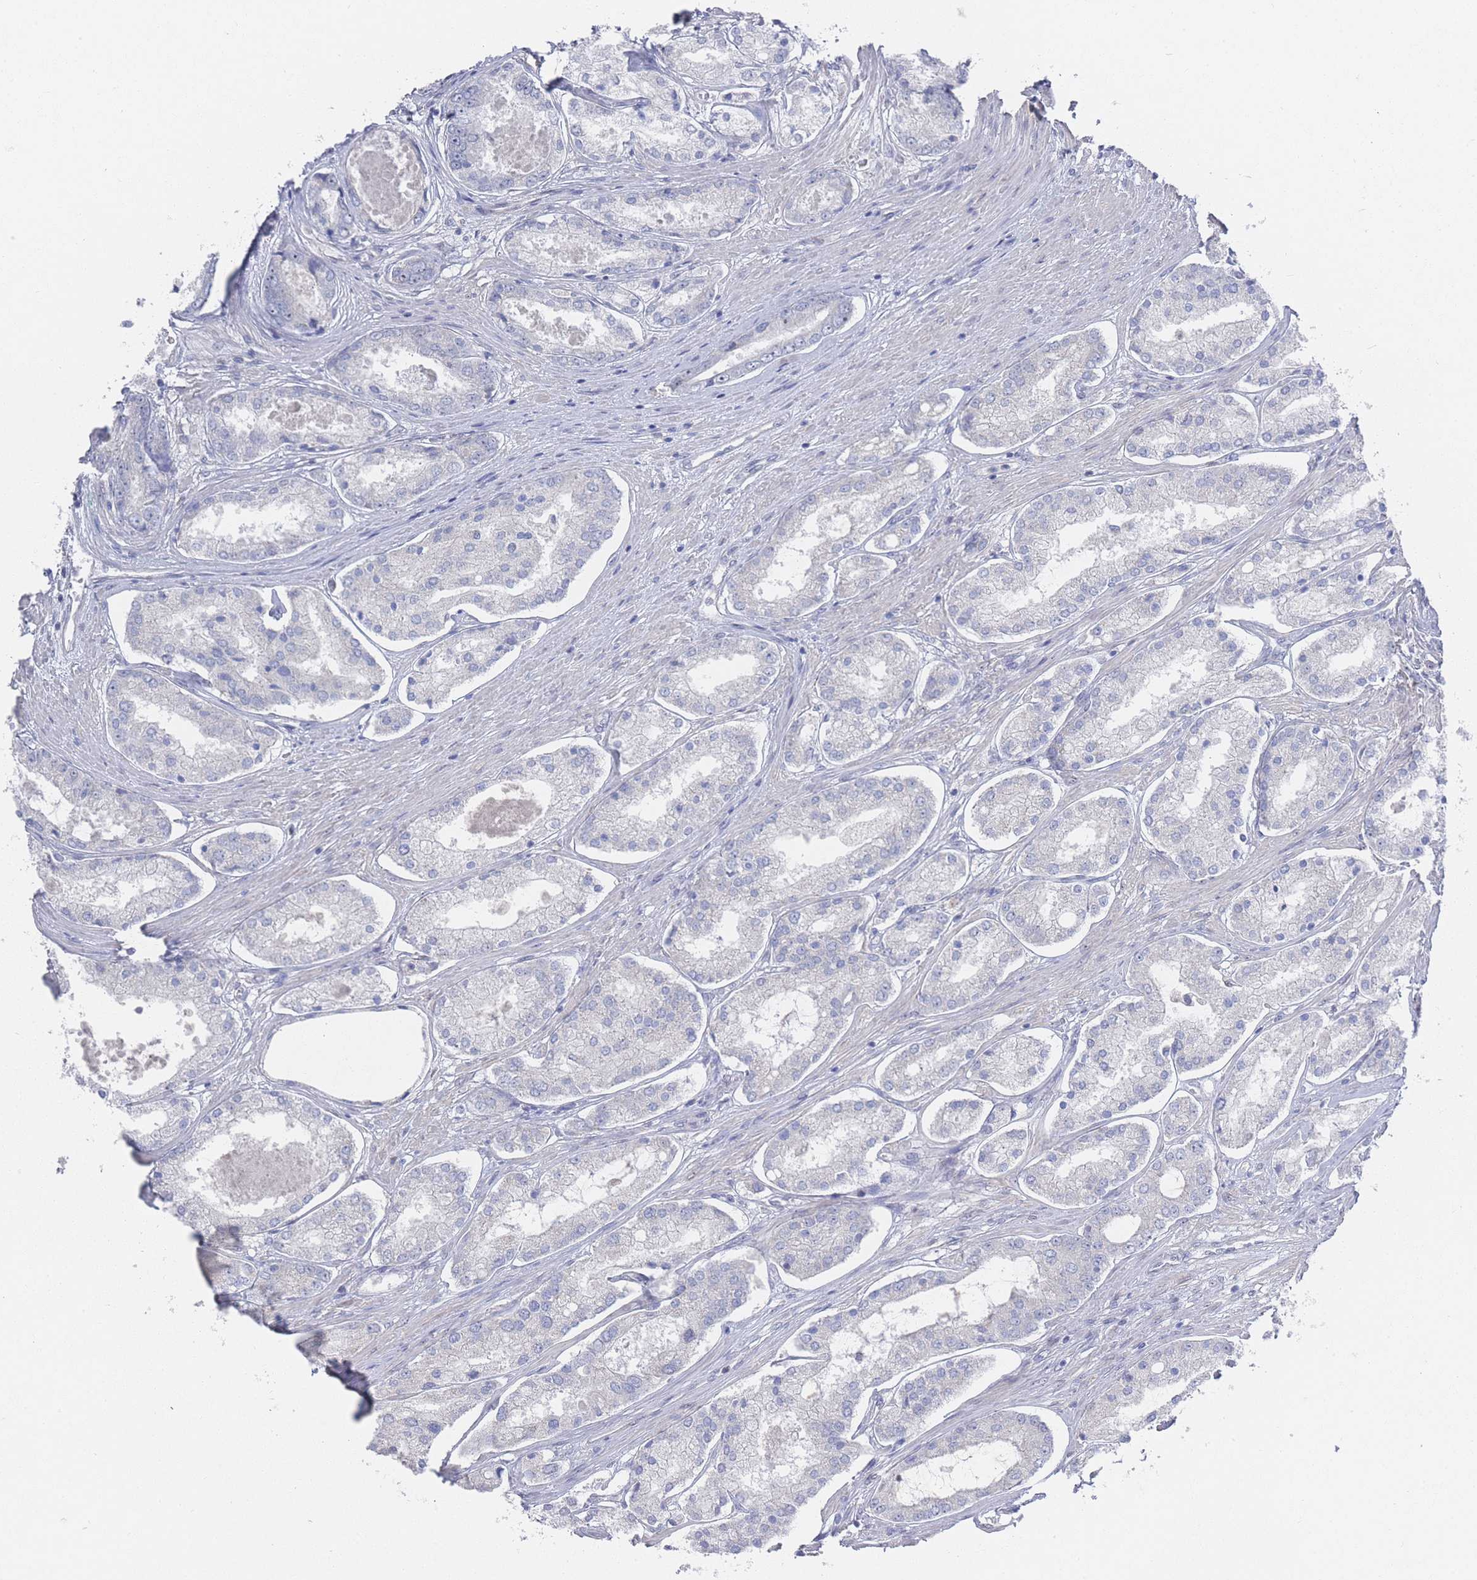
{"staining": {"intensity": "negative", "quantity": "none", "location": "none"}, "tissue": "prostate cancer", "cell_type": "Tumor cells", "image_type": "cancer", "snomed": [{"axis": "morphology", "description": "Adenocarcinoma, Low grade"}, {"axis": "topography", "description": "Prostate"}], "caption": "High magnification brightfield microscopy of prostate low-grade adenocarcinoma stained with DAB (brown) and counterstained with hematoxylin (blue): tumor cells show no significant staining. The staining is performed using DAB (3,3'-diaminobenzidine) brown chromogen with nuclei counter-stained in using hematoxylin.", "gene": "ZNF142", "patient": {"sex": "male", "age": 68}}